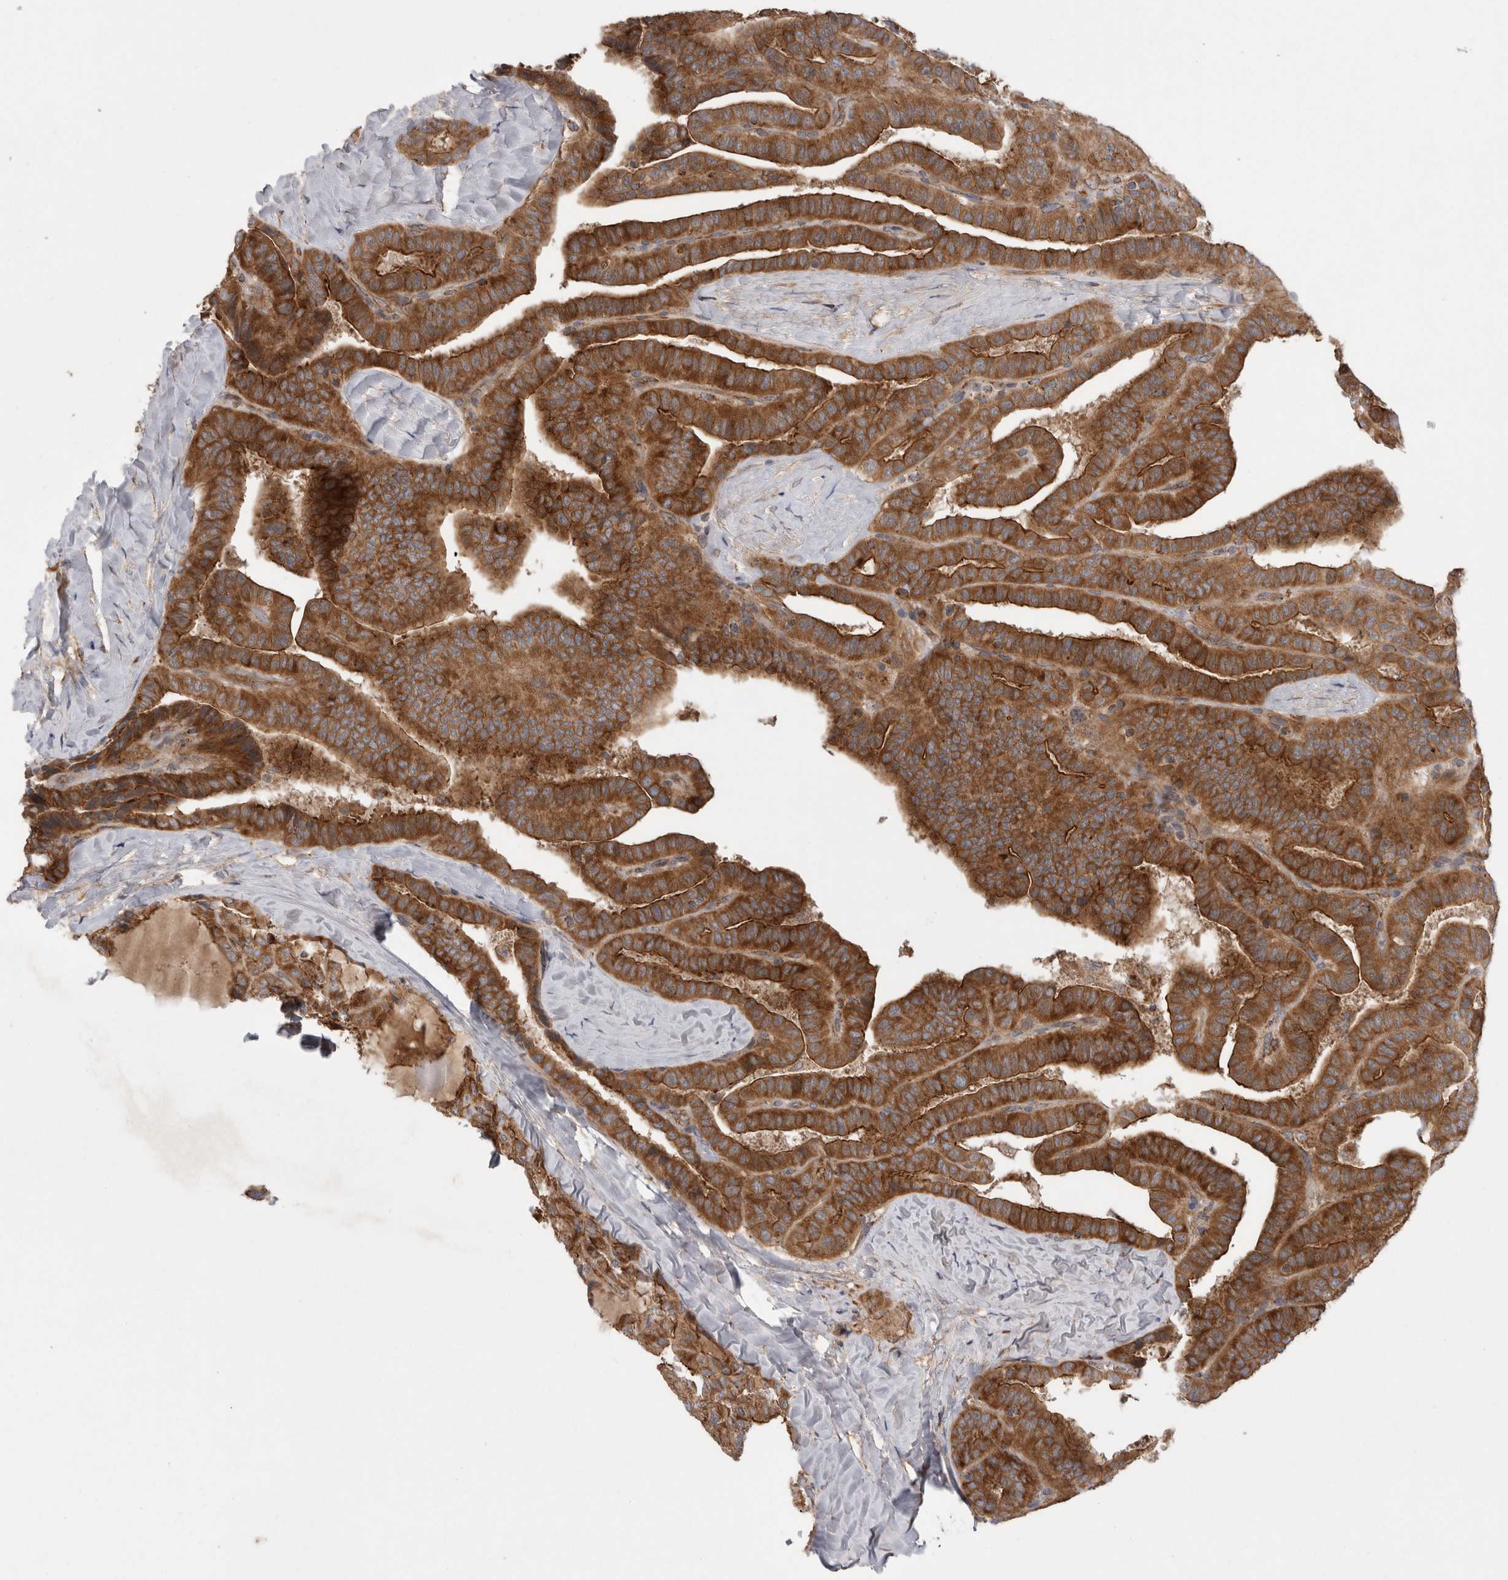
{"staining": {"intensity": "strong", "quantity": ">75%", "location": "cytoplasmic/membranous"}, "tissue": "thyroid cancer", "cell_type": "Tumor cells", "image_type": "cancer", "snomed": [{"axis": "morphology", "description": "Papillary adenocarcinoma, NOS"}, {"axis": "topography", "description": "Thyroid gland"}], "caption": "Protein expression analysis of human thyroid cancer (papillary adenocarcinoma) reveals strong cytoplasmic/membranous staining in about >75% of tumor cells. The staining was performed using DAB to visualize the protein expression in brown, while the nuclei were stained in blue with hematoxylin (Magnification: 20x).", "gene": "DARS2", "patient": {"sex": "male", "age": 77}}